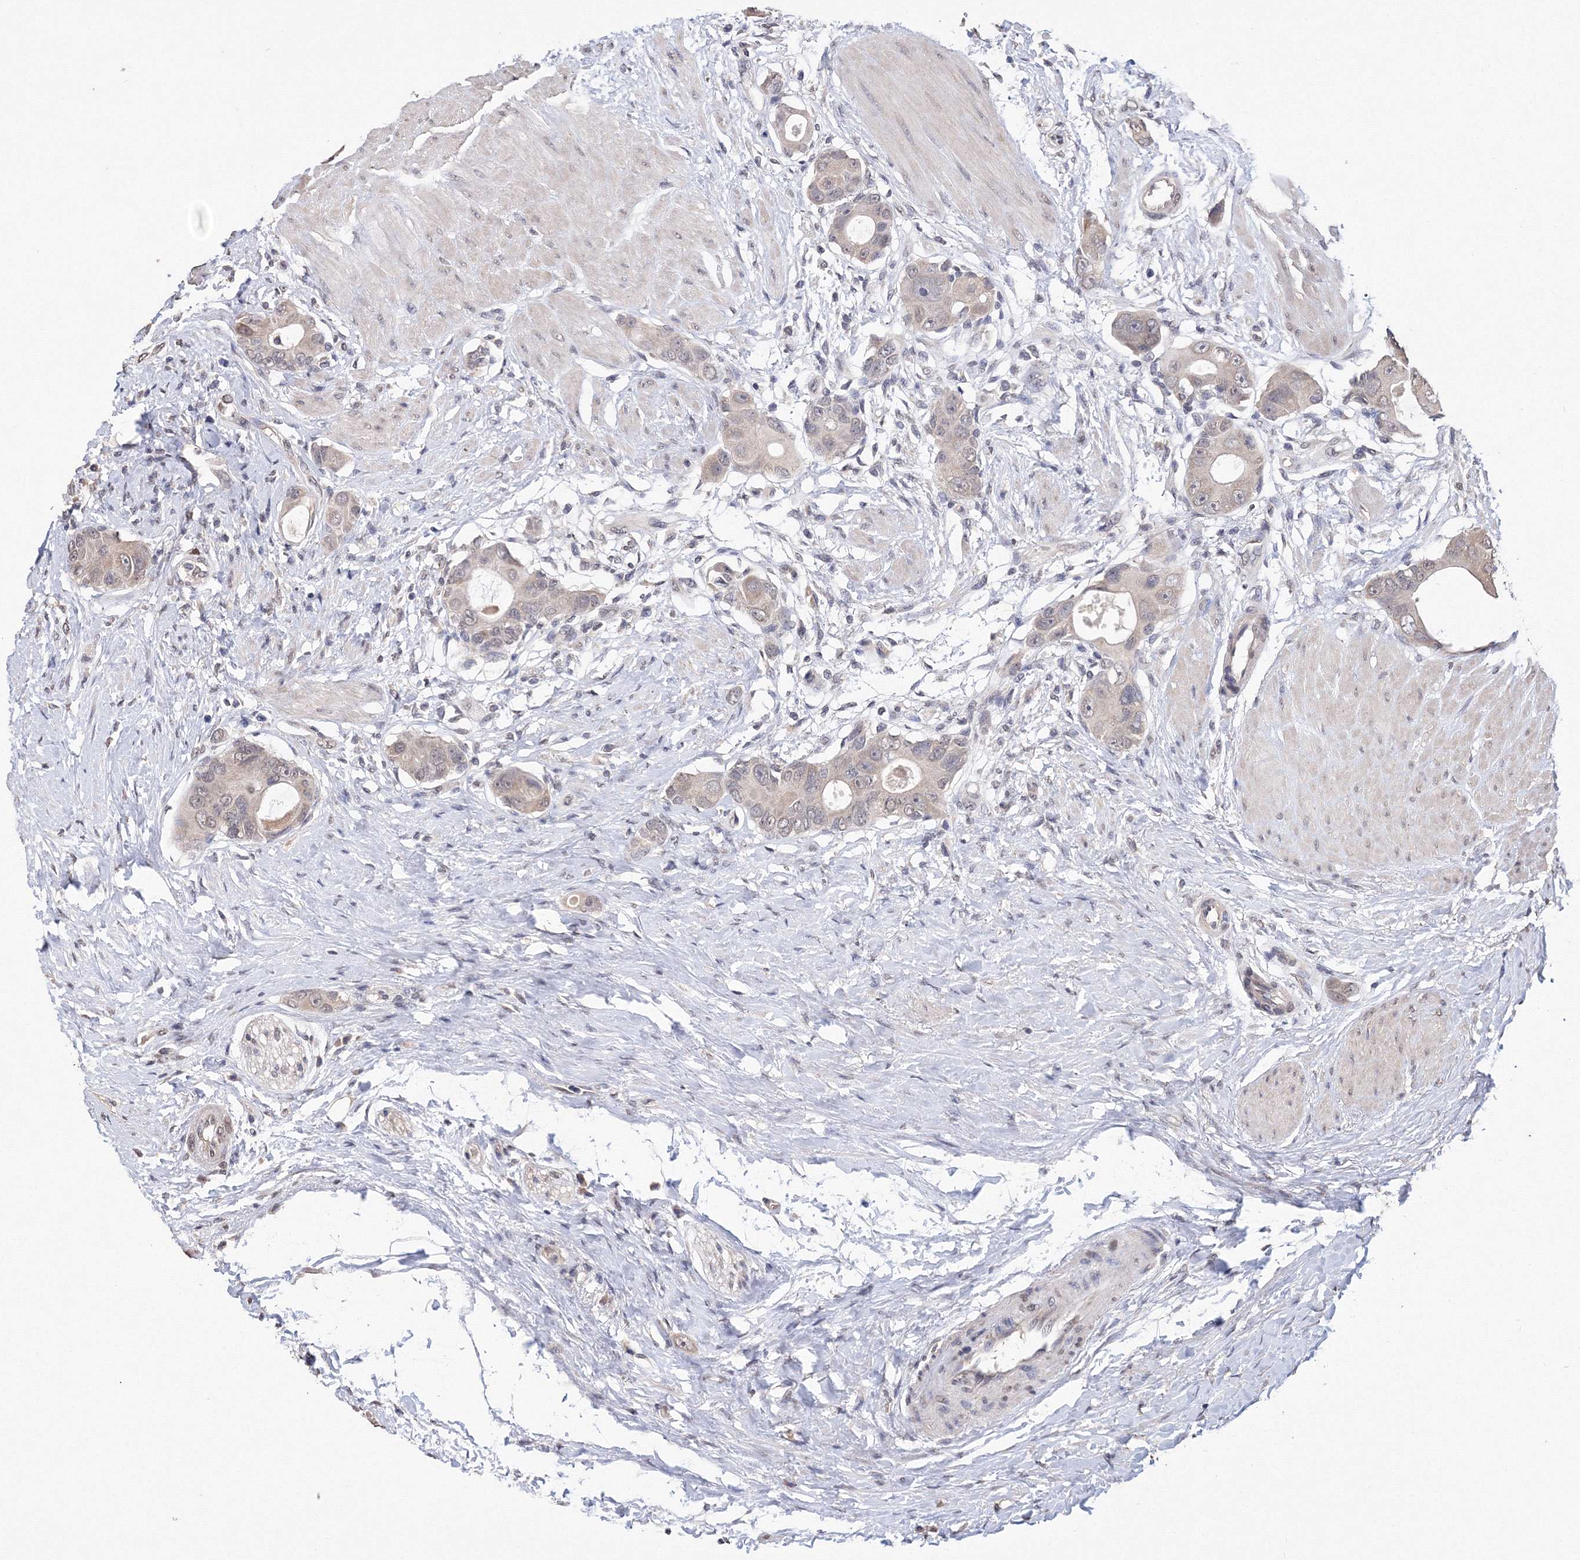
{"staining": {"intensity": "weak", "quantity": "<25%", "location": "cytoplasmic/membranous,nuclear"}, "tissue": "colorectal cancer", "cell_type": "Tumor cells", "image_type": "cancer", "snomed": [{"axis": "morphology", "description": "Adenocarcinoma, NOS"}, {"axis": "topography", "description": "Rectum"}], "caption": "IHC of human adenocarcinoma (colorectal) shows no staining in tumor cells.", "gene": "GPN1", "patient": {"sex": "male", "age": 51}}